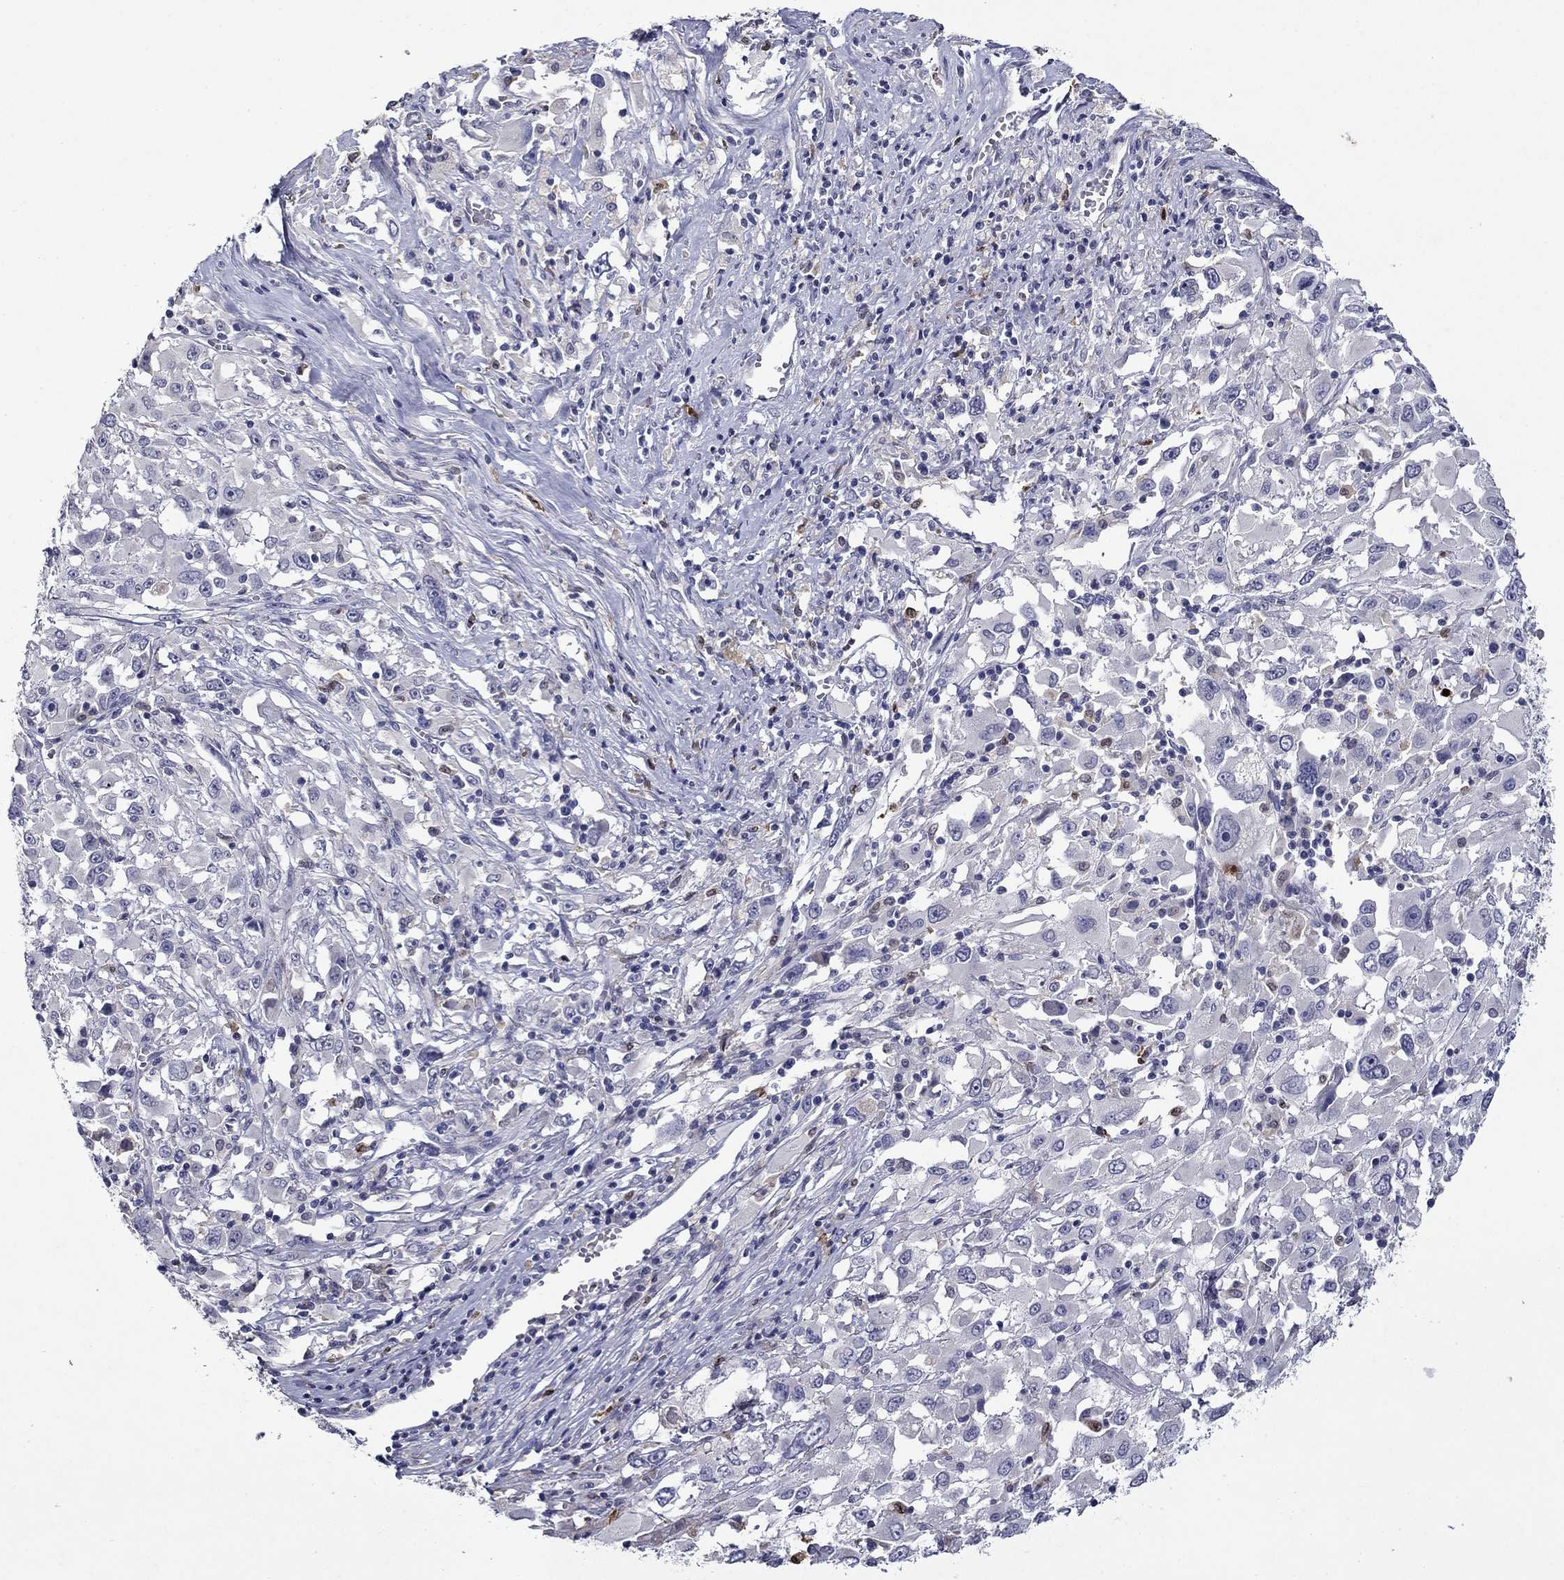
{"staining": {"intensity": "negative", "quantity": "none", "location": "none"}, "tissue": "melanoma", "cell_type": "Tumor cells", "image_type": "cancer", "snomed": [{"axis": "morphology", "description": "Malignant melanoma, Metastatic site"}, {"axis": "topography", "description": "Soft tissue"}], "caption": "Immunohistochemistry of human malignant melanoma (metastatic site) displays no positivity in tumor cells. (IHC, brightfield microscopy, high magnification).", "gene": "IRF5", "patient": {"sex": "male", "age": 50}}